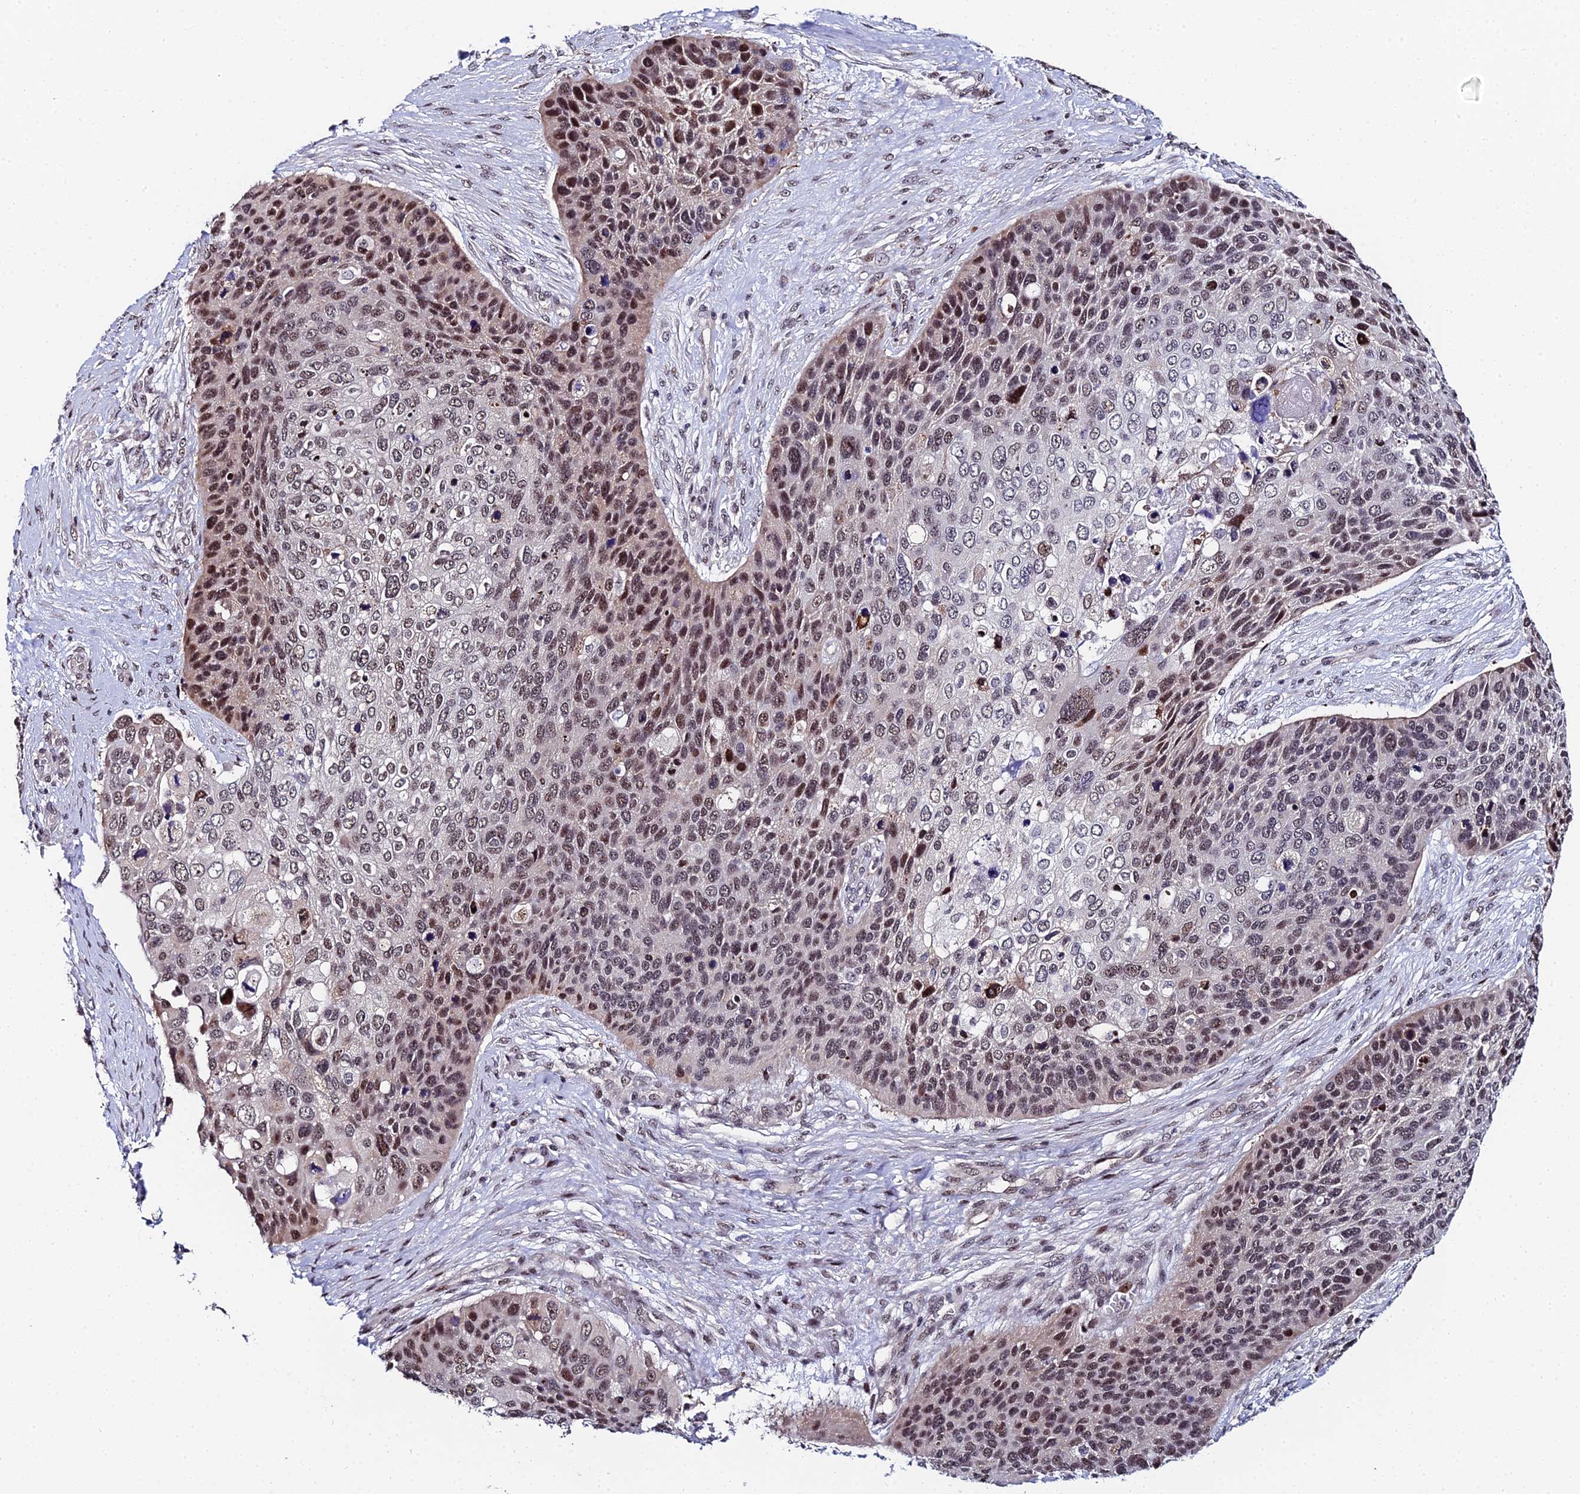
{"staining": {"intensity": "moderate", "quantity": ">75%", "location": "nuclear"}, "tissue": "skin cancer", "cell_type": "Tumor cells", "image_type": "cancer", "snomed": [{"axis": "morphology", "description": "Basal cell carcinoma"}, {"axis": "topography", "description": "Skin"}], "caption": "There is medium levels of moderate nuclear staining in tumor cells of basal cell carcinoma (skin), as demonstrated by immunohistochemical staining (brown color).", "gene": "TIFA", "patient": {"sex": "female", "age": 74}}